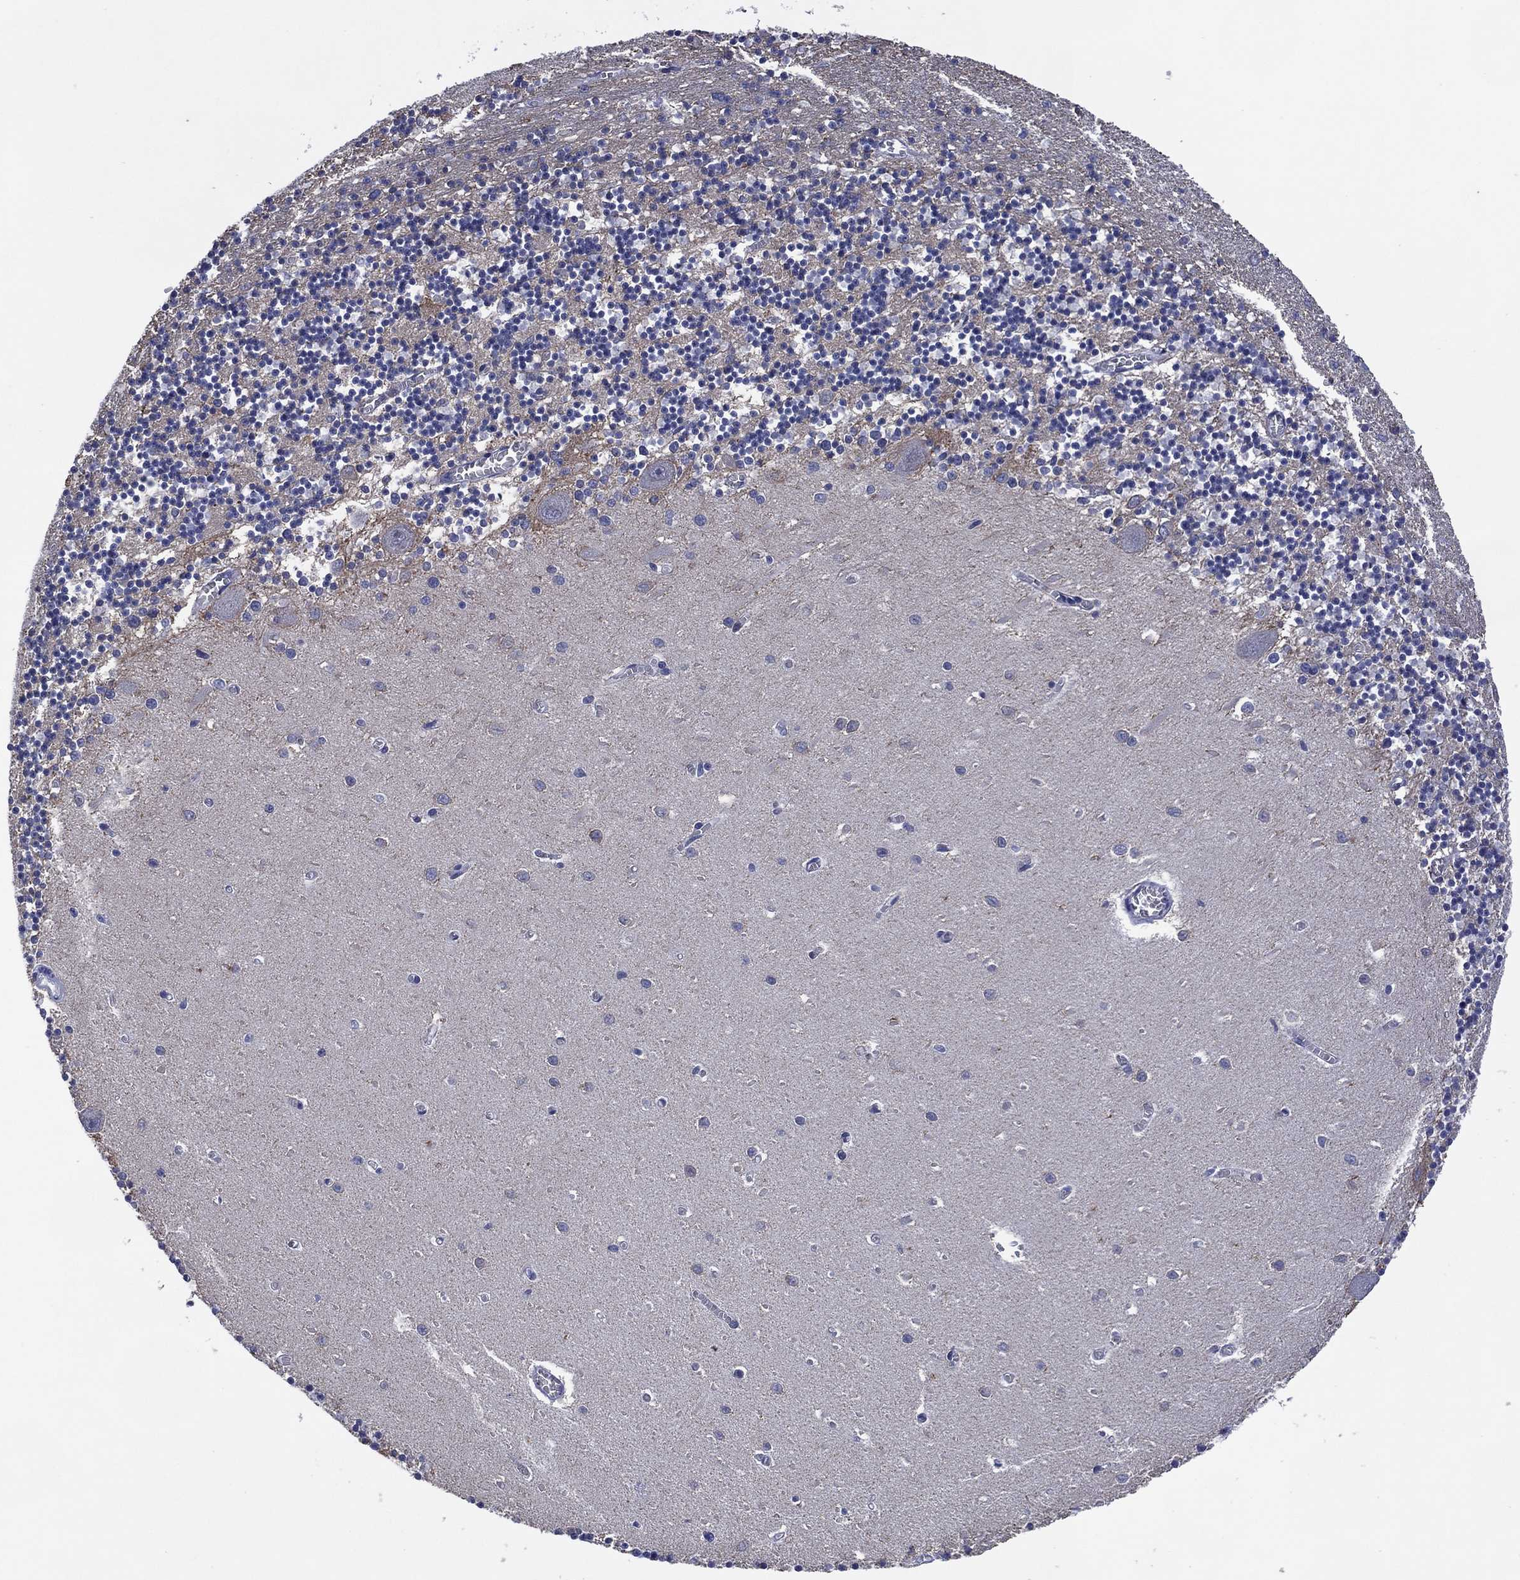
{"staining": {"intensity": "negative", "quantity": "none", "location": "none"}, "tissue": "cerebellum", "cell_type": "Cells in granular layer", "image_type": "normal", "snomed": [{"axis": "morphology", "description": "Normal tissue, NOS"}, {"axis": "topography", "description": "Cerebellum"}], "caption": "There is no significant positivity in cells in granular layer of cerebellum. (Stains: DAB immunohistochemistry (IHC) with hematoxylin counter stain, Microscopy: brightfield microscopy at high magnification).", "gene": "USP26", "patient": {"sex": "female", "age": 64}}